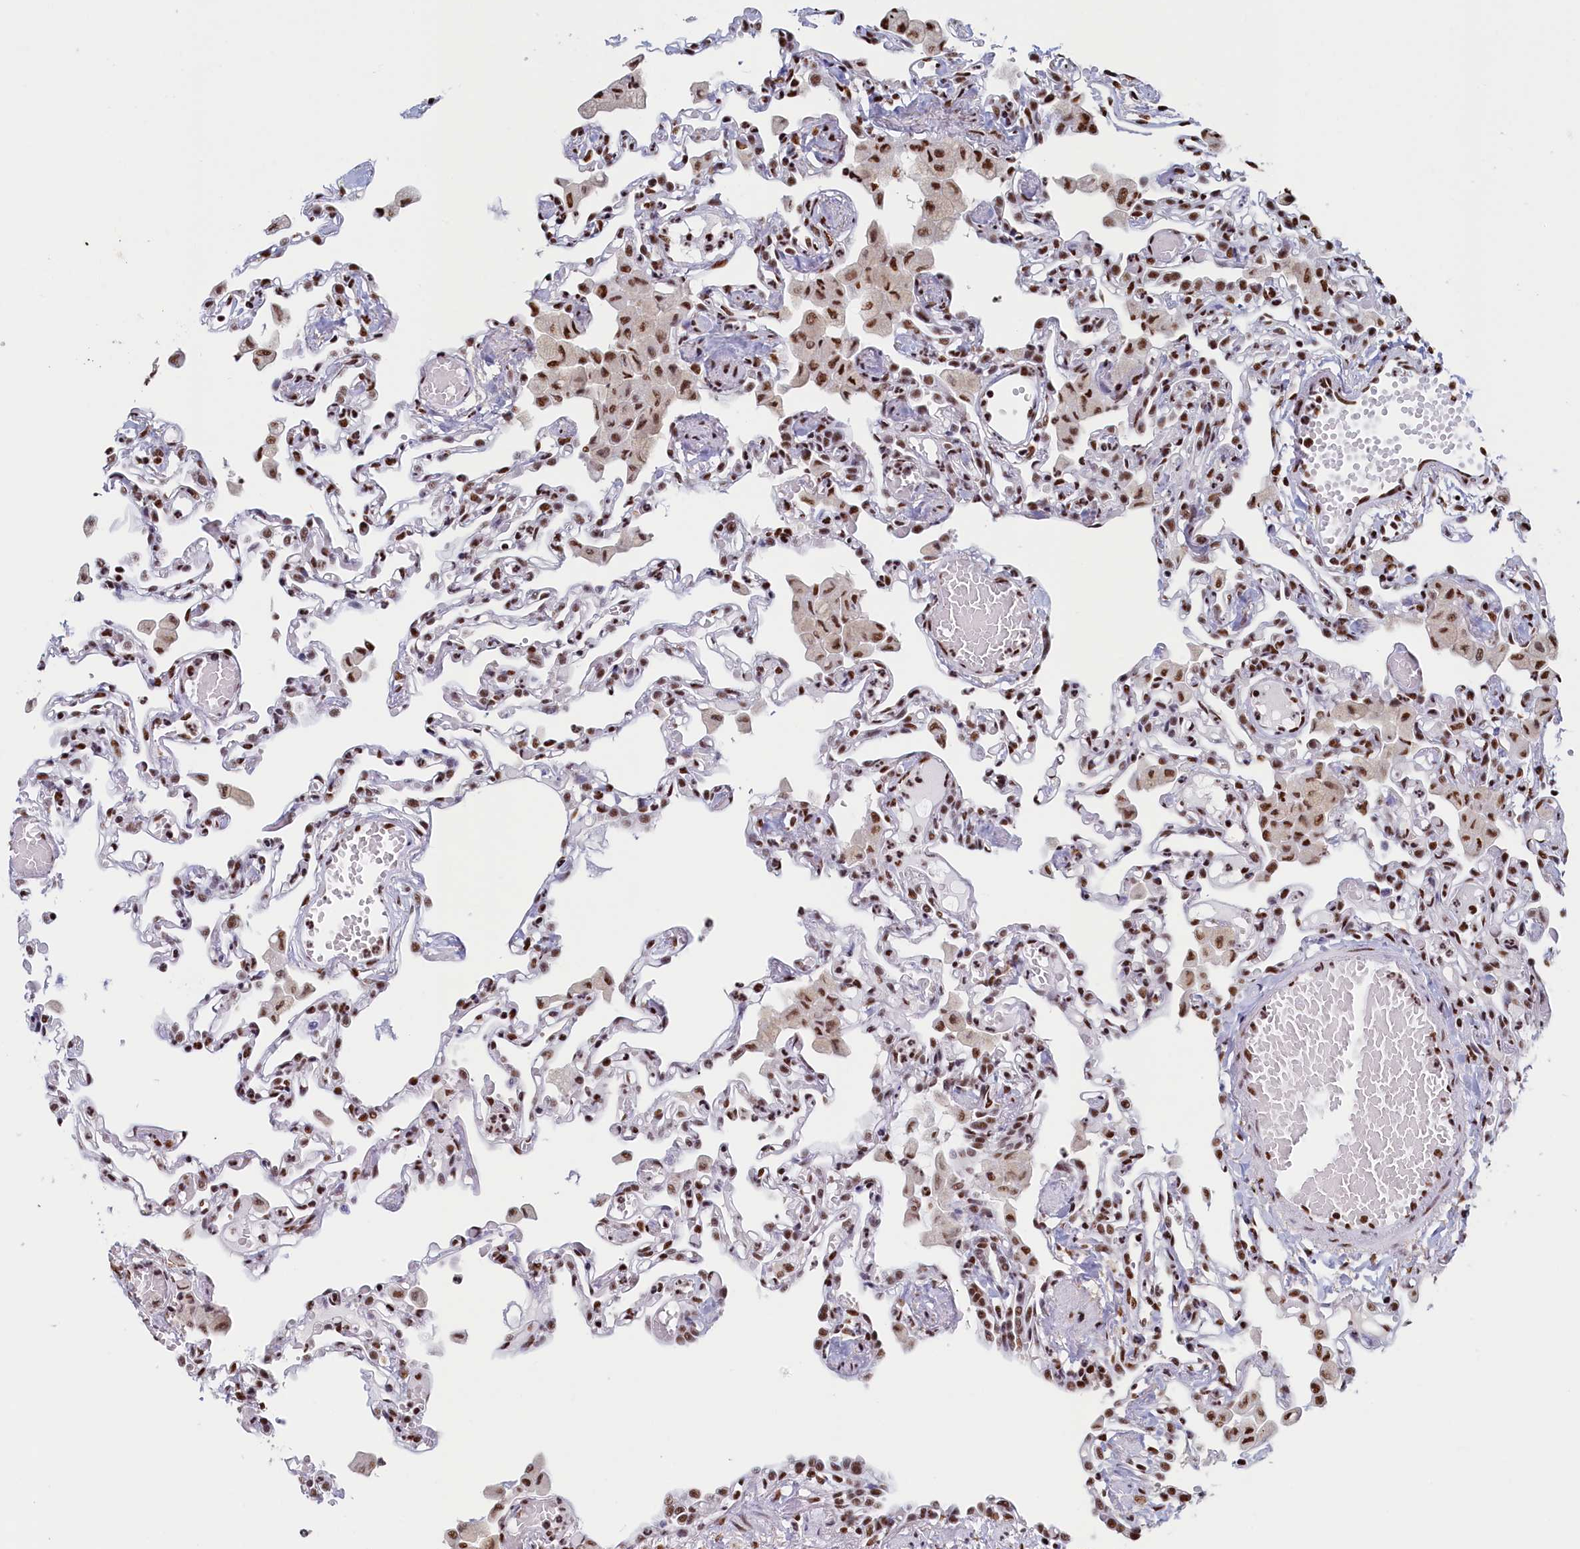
{"staining": {"intensity": "strong", "quantity": "25%-75%", "location": "nuclear"}, "tissue": "lung", "cell_type": "Alveolar cells", "image_type": "normal", "snomed": [{"axis": "morphology", "description": "Normal tissue, NOS"}, {"axis": "topography", "description": "Bronchus"}, {"axis": "topography", "description": "Lung"}], "caption": "Alveolar cells reveal strong nuclear positivity in approximately 25%-75% of cells in benign lung. The staining was performed using DAB (3,3'-diaminobenzidine) to visualize the protein expression in brown, while the nuclei were stained in blue with hematoxylin (Magnification: 20x).", "gene": "MOSPD3", "patient": {"sex": "female", "age": 49}}